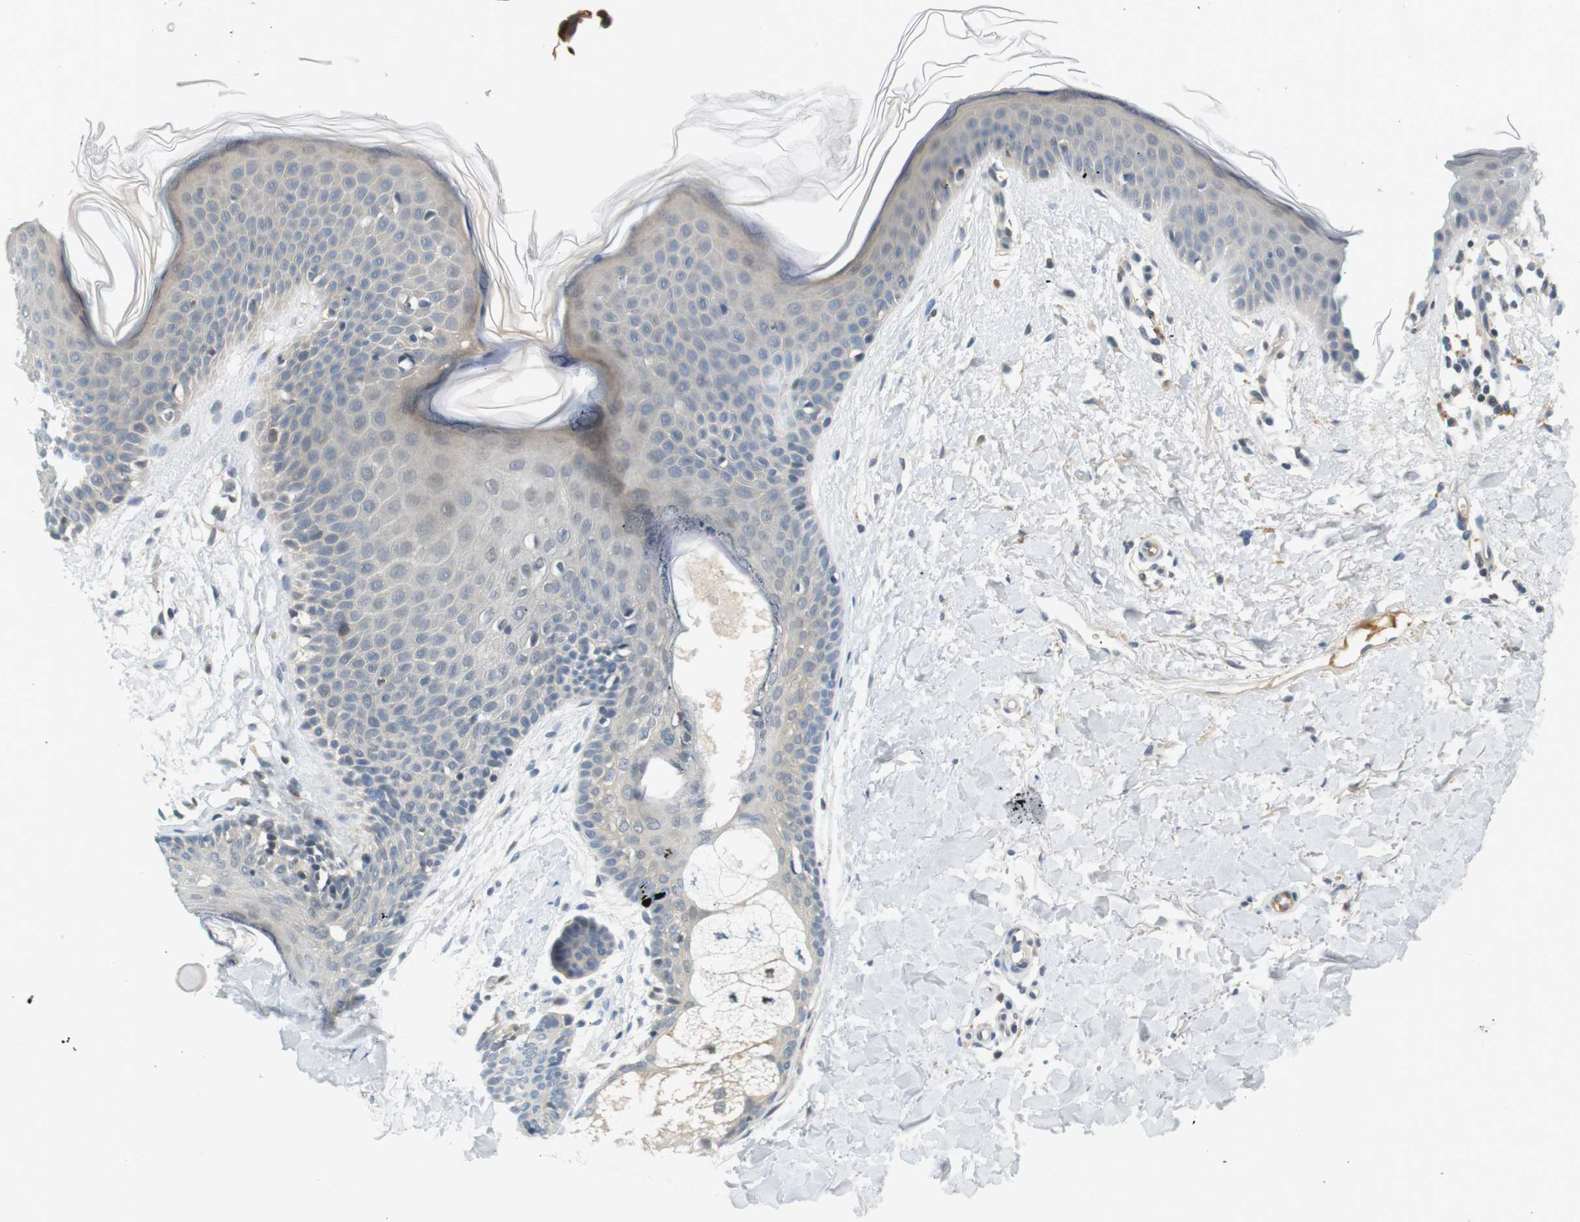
{"staining": {"intensity": "weak", "quantity": ">75%", "location": "cytoplasmic/membranous"}, "tissue": "skin", "cell_type": "Fibroblasts", "image_type": "normal", "snomed": [{"axis": "morphology", "description": "Normal tissue, NOS"}, {"axis": "topography", "description": "Skin"}], "caption": "Immunohistochemistry histopathology image of normal human skin stained for a protein (brown), which reveals low levels of weak cytoplasmic/membranous expression in approximately >75% of fibroblasts.", "gene": "WNT7A", "patient": {"sex": "female", "age": 56}}